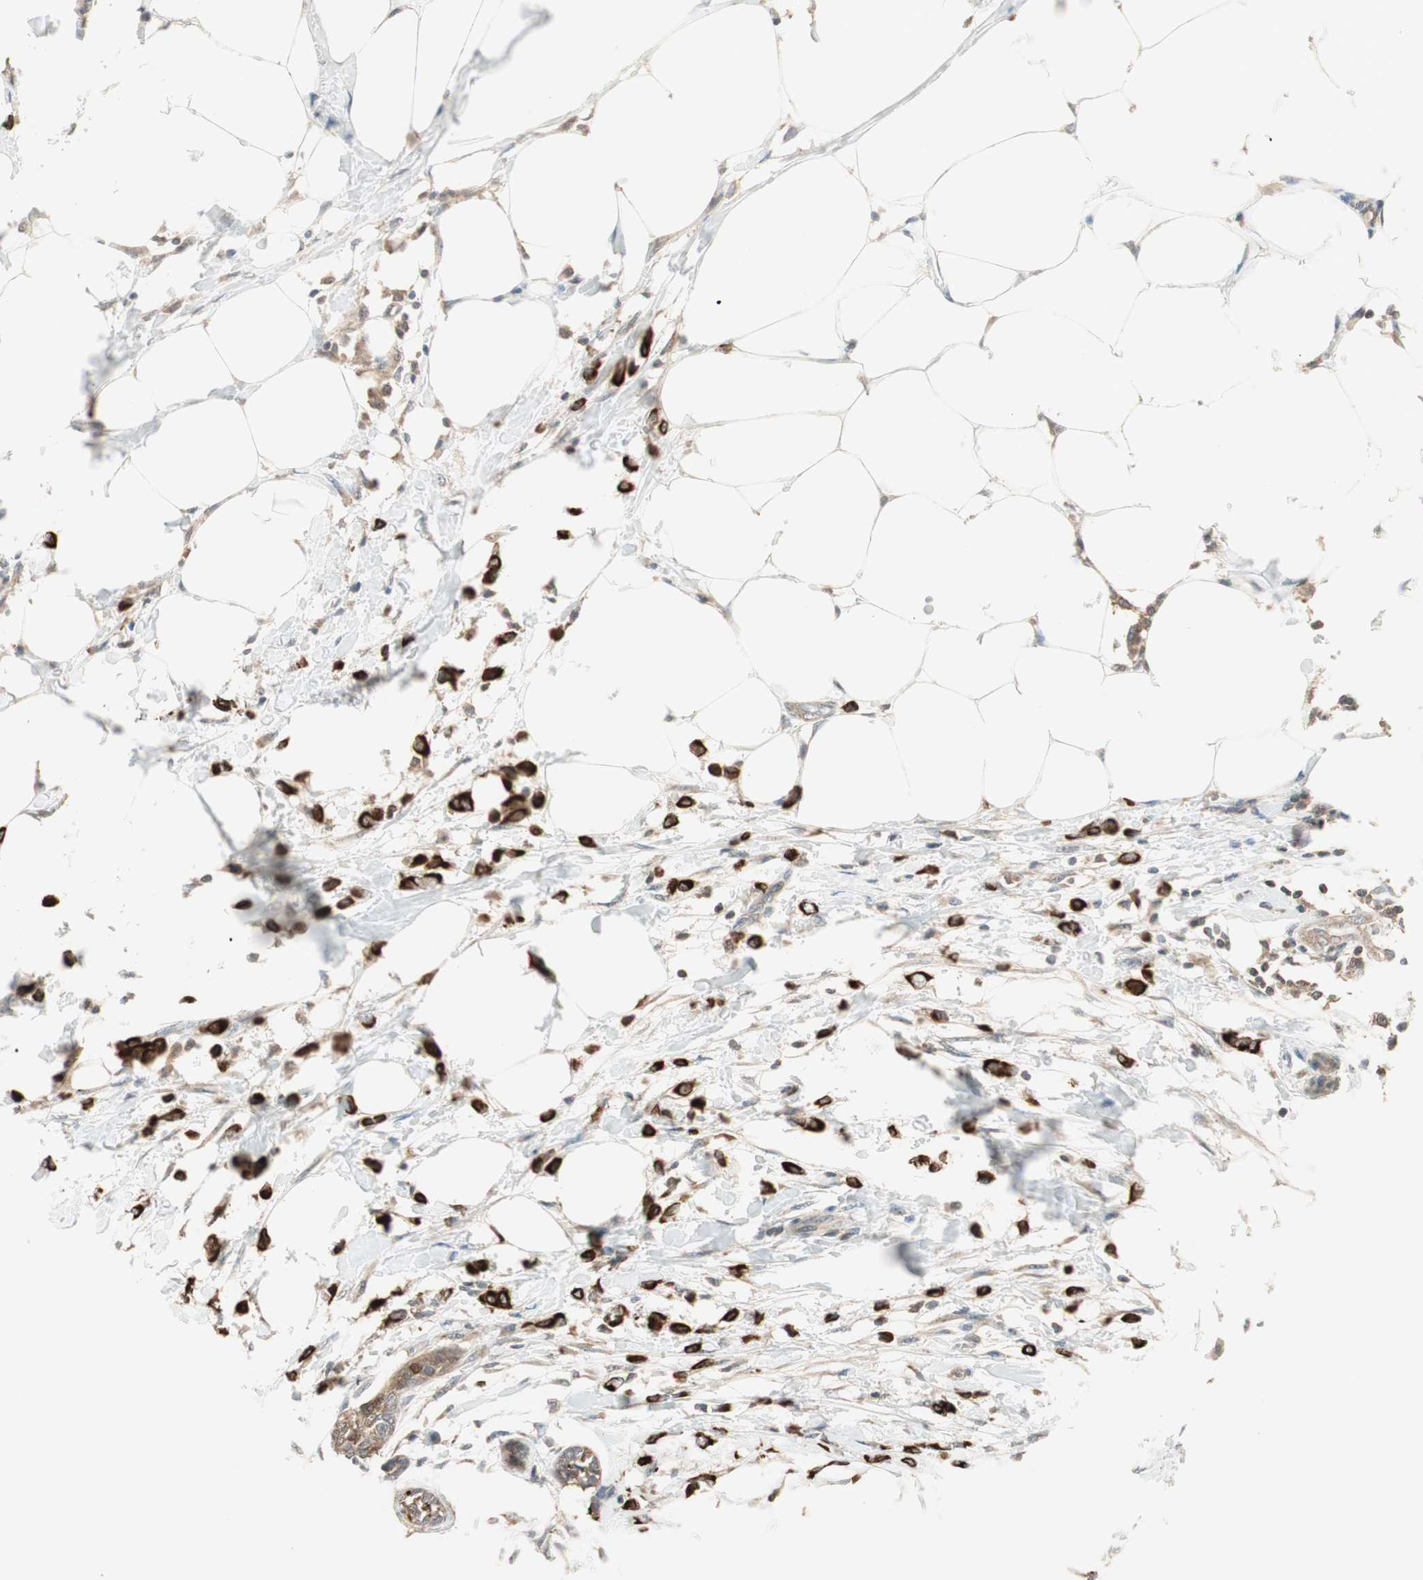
{"staining": {"intensity": "strong", "quantity": ">75%", "location": "cytoplasmic/membranous"}, "tissue": "breast cancer", "cell_type": "Tumor cells", "image_type": "cancer", "snomed": [{"axis": "morphology", "description": "Lobular carcinoma, in situ"}, {"axis": "morphology", "description": "Lobular carcinoma"}, {"axis": "topography", "description": "Breast"}], "caption": "This is an image of IHC staining of breast lobular carcinoma in situ, which shows strong staining in the cytoplasmic/membranous of tumor cells.", "gene": "TRIM21", "patient": {"sex": "female", "age": 41}}